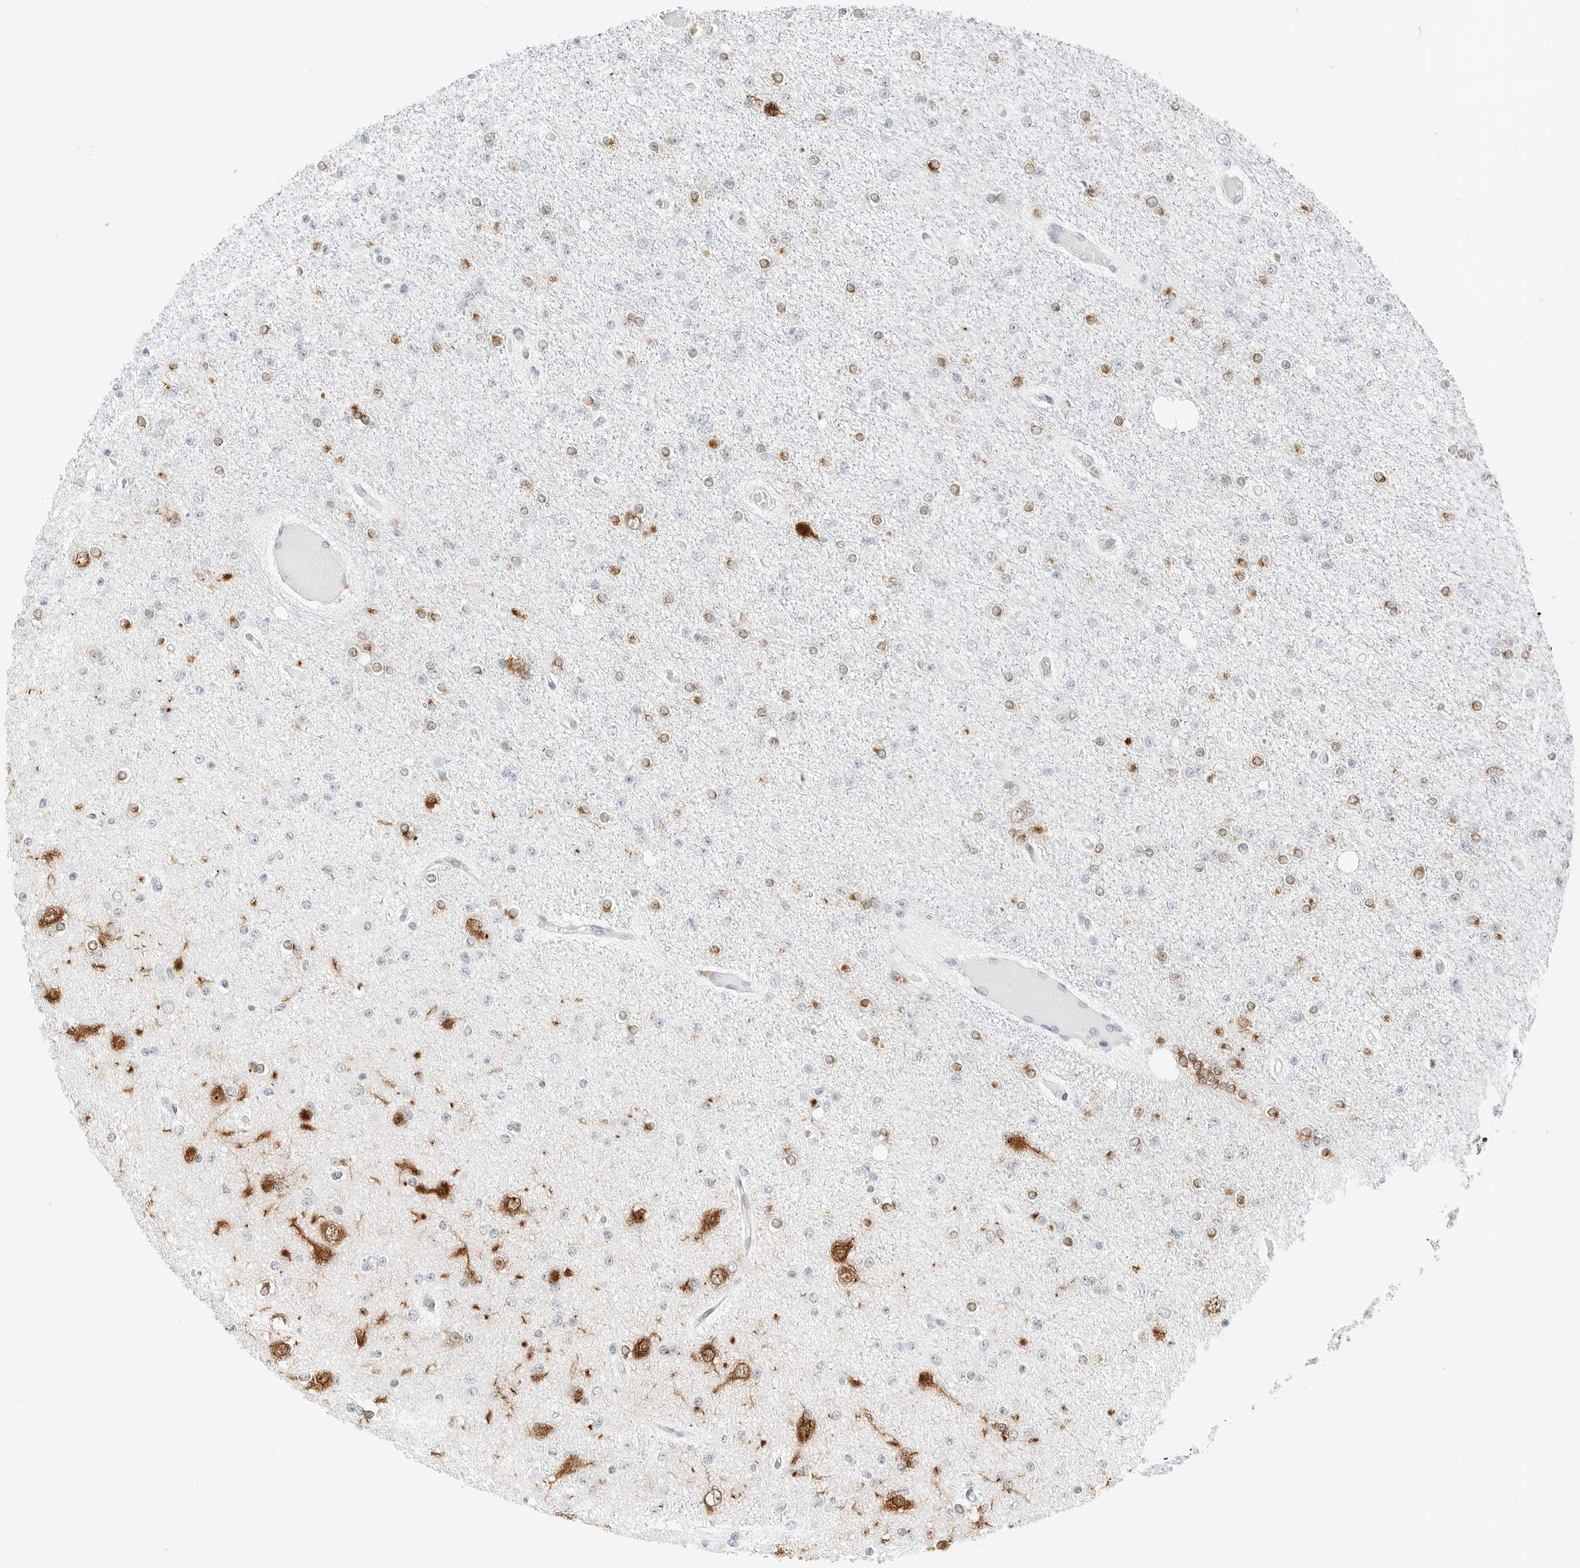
{"staining": {"intensity": "moderate", "quantity": "<25%", "location": "cytoplasmic/membranous"}, "tissue": "glioma", "cell_type": "Tumor cells", "image_type": "cancer", "snomed": [{"axis": "morphology", "description": "Glioma, malignant, Low grade"}, {"axis": "topography", "description": "Brain"}], "caption": "Malignant glioma (low-grade) stained for a protein (brown) displays moderate cytoplasmic/membranous positive positivity in about <25% of tumor cells.", "gene": "CCSAP", "patient": {"sex": "female", "age": 22}}